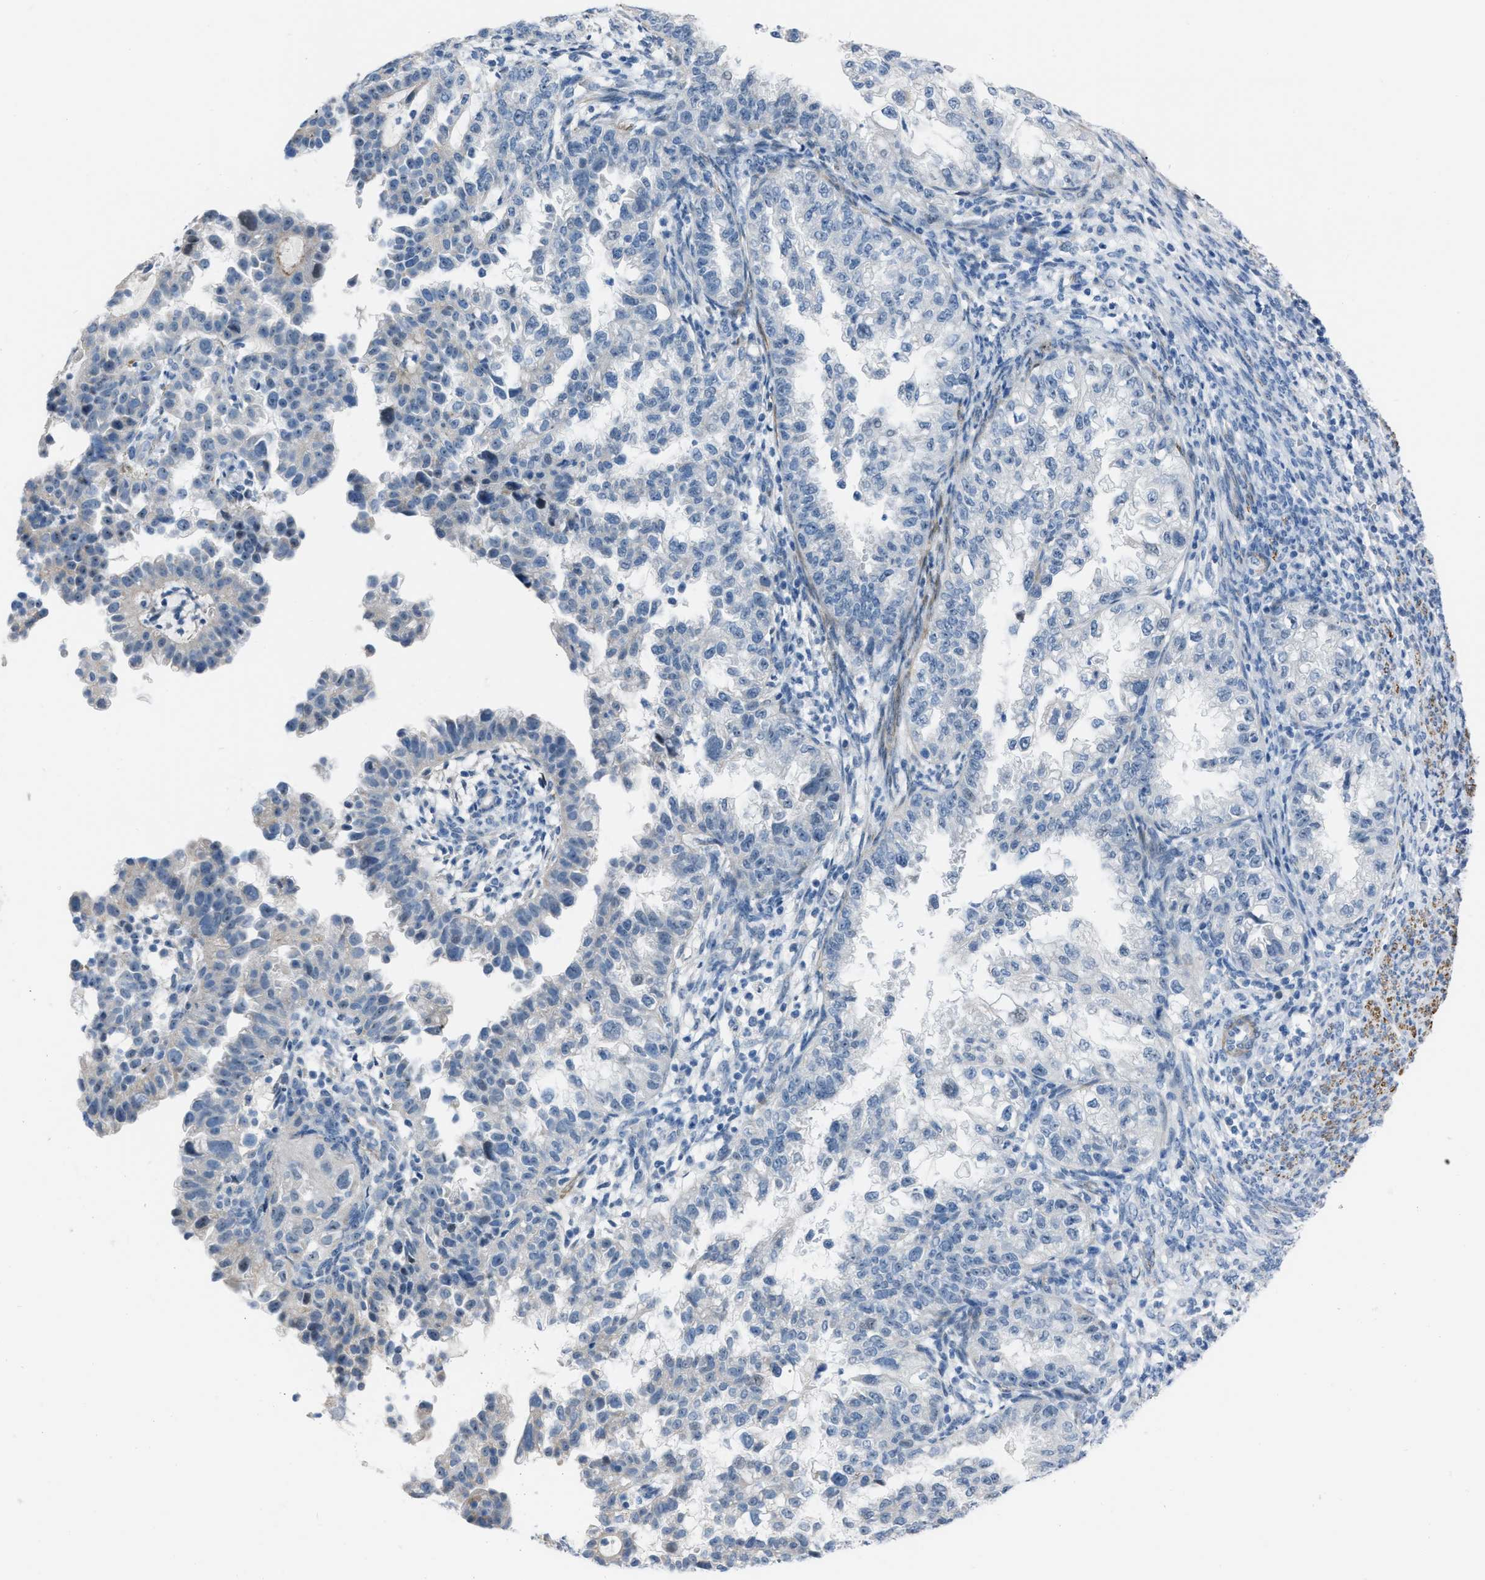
{"staining": {"intensity": "negative", "quantity": "none", "location": "none"}, "tissue": "endometrial cancer", "cell_type": "Tumor cells", "image_type": "cancer", "snomed": [{"axis": "morphology", "description": "Adenocarcinoma, NOS"}, {"axis": "topography", "description": "Endometrium"}], "caption": "IHC of endometrial cancer shows no staining in tumor cells.", "gene": "SPATC1L", "patient": {"sex": "female", "age": 85}}